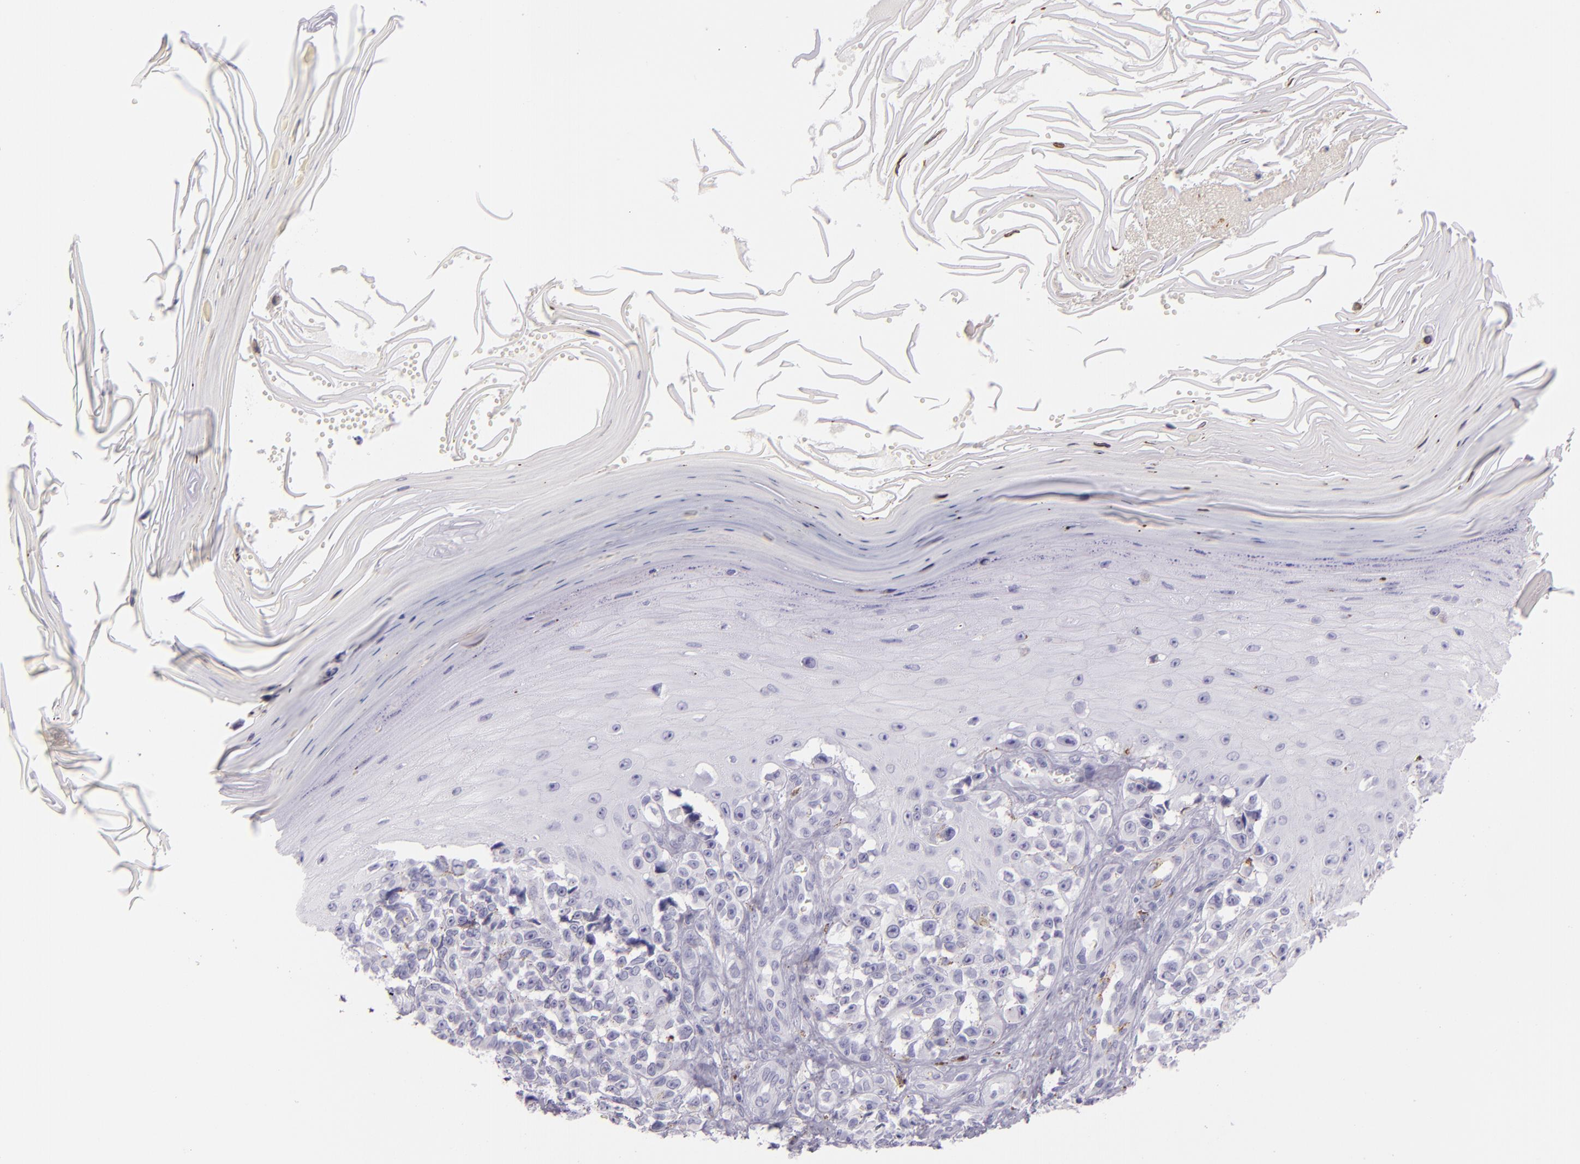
{"staining": {"intensity": "negative", "quantity": "none", "location": "none"}, "tissue": "melanoma", "cell_type": "Tumor cells", "image_type": "cancer", "snomed": [{"axis": "morphology", "description": "Malignant melanoma, NOS"}, {"axis": "topography", "description": "Skin"}], "caption": "A histopathology image of melanoma stained for a protein reveals no brown staining in tumor cells.", "gene": "SELP", "patient": {"sex": "female", "age": 82}}